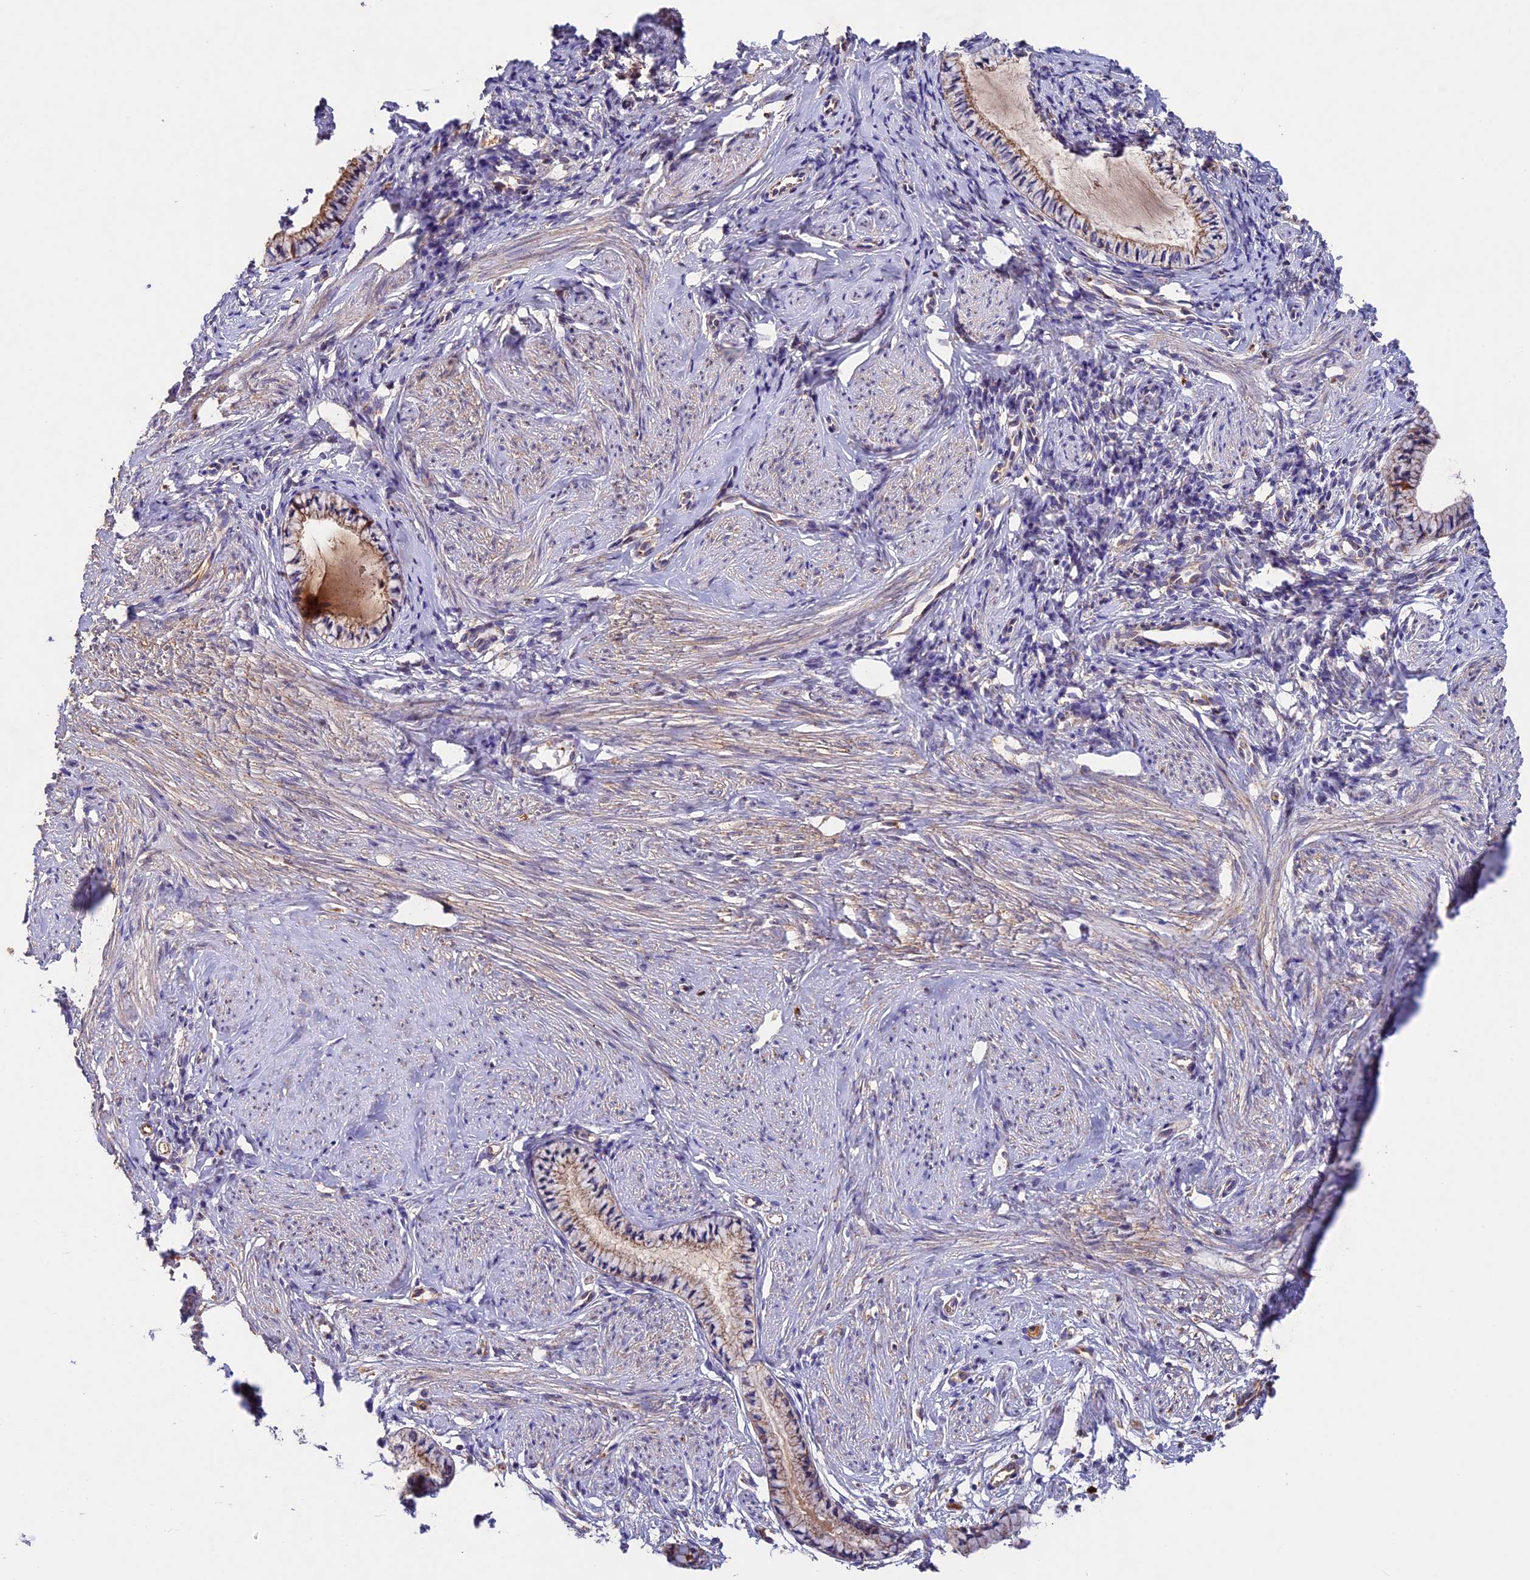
{"staining": {"intensity": "weak", "quantity": ">75%", "location": "cytoplasmic/membranous"}, "tissue": "cervix", "cell_type": "Glandular cells", "image_type": "normal", "snomed": [{"axis": "morphology", "description": "Normal tissue, NOS"}, {"axis": "topography", "description": "Cervix"}], "caption": "IHC (DAB (3,3'-diaminobenzidine)) staining of benign cervix displays weak cytoplasmic/membranous protein staining in about >75% of glandular cells.", "gene": "OCEL1", "patient": {"sex": "female", "age": 57}}